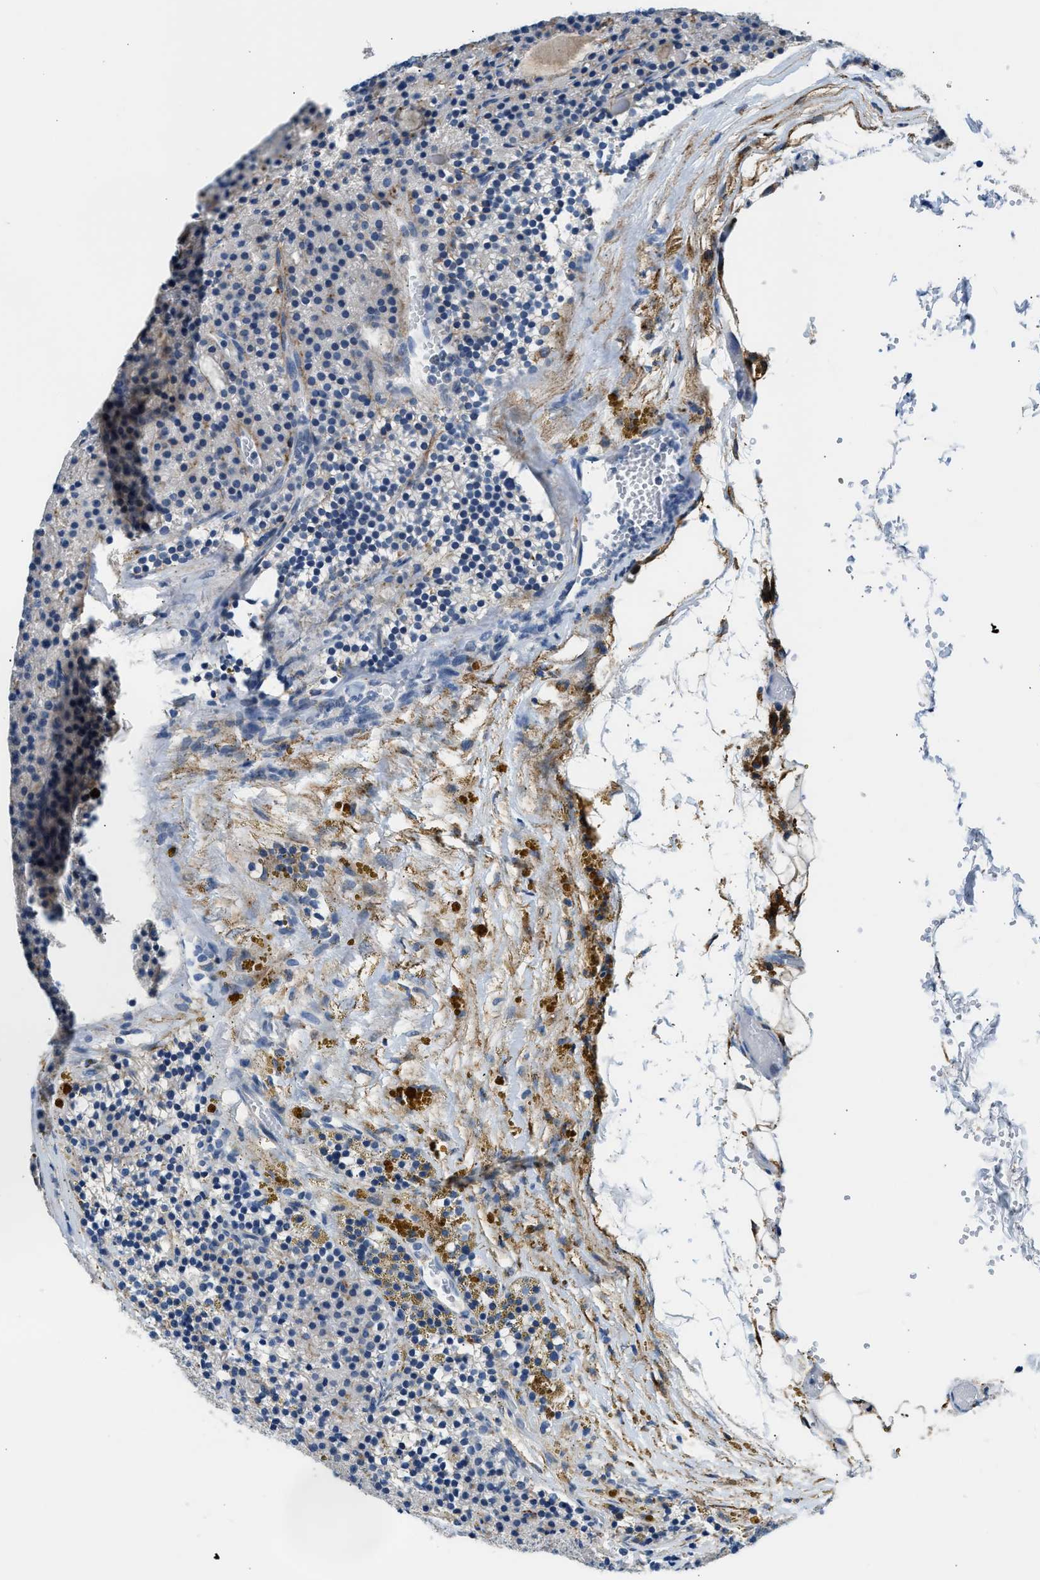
{"staining": {"intensity": "negative", "quantity": "none", "location": "none"}, "tissue": "parathyroid gland", "cell_type": "Glandular cells", "image_type": "normal", "snomed": [{"axis": "morphology", "description": "Normal tissue, NOS"}, {"axis": "morphology", "description": "Adenoma, NOS"}, {"axis": "topography", "description": "Parathyroid gland"}], "caption": "The IHC image has no significant positivity in glandular cells of parathyroid gland. The staining was performed using DAB (3,3'-diaminobenzidine) to visualize the protein expression in brown, while the nuclei were stained in blue with hematoxylin (Magnification: 20x).", "gene": "LRP1", "patient": {"sex": "male", "age": 75}}